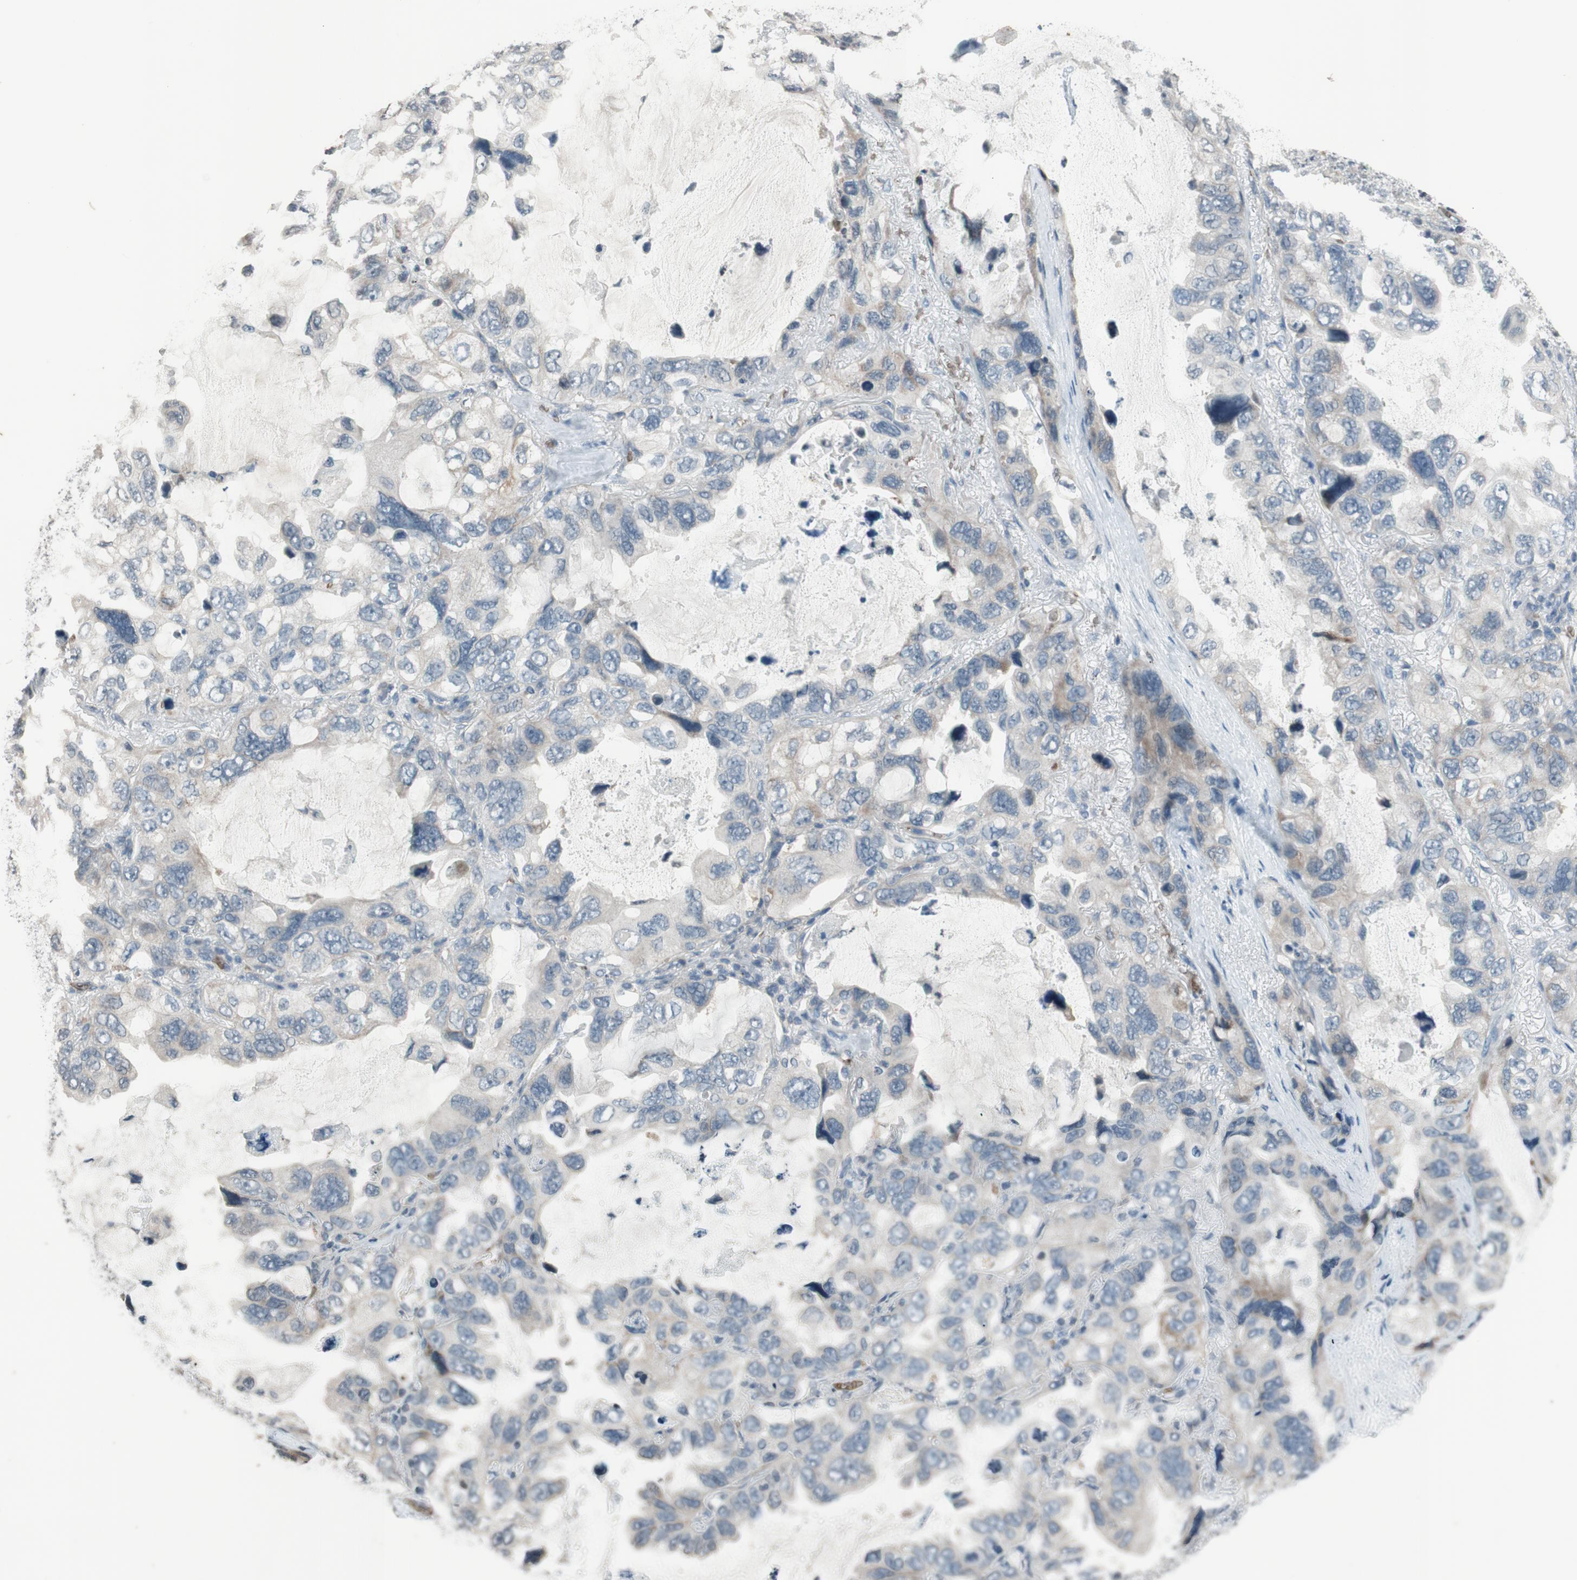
{"staining": {"intensity": "negative", "quantity": "none", "location": "none"}, "tissue": "lung cancer", "cell_type": "Tumor cells", "image_type": "cancer", "snomed": [{"axis": "morphology", "description": "Squamous cell carcinoma, NOS"}, {"axis": "topography", "description": "Lung"}], "caption": "Immunohistochemical staining of human lung squamous cell carcinoma reveals no significant staining in tumor cells.", "gene": "GYPC", "patient": {"sex": "female", "age": 73}}